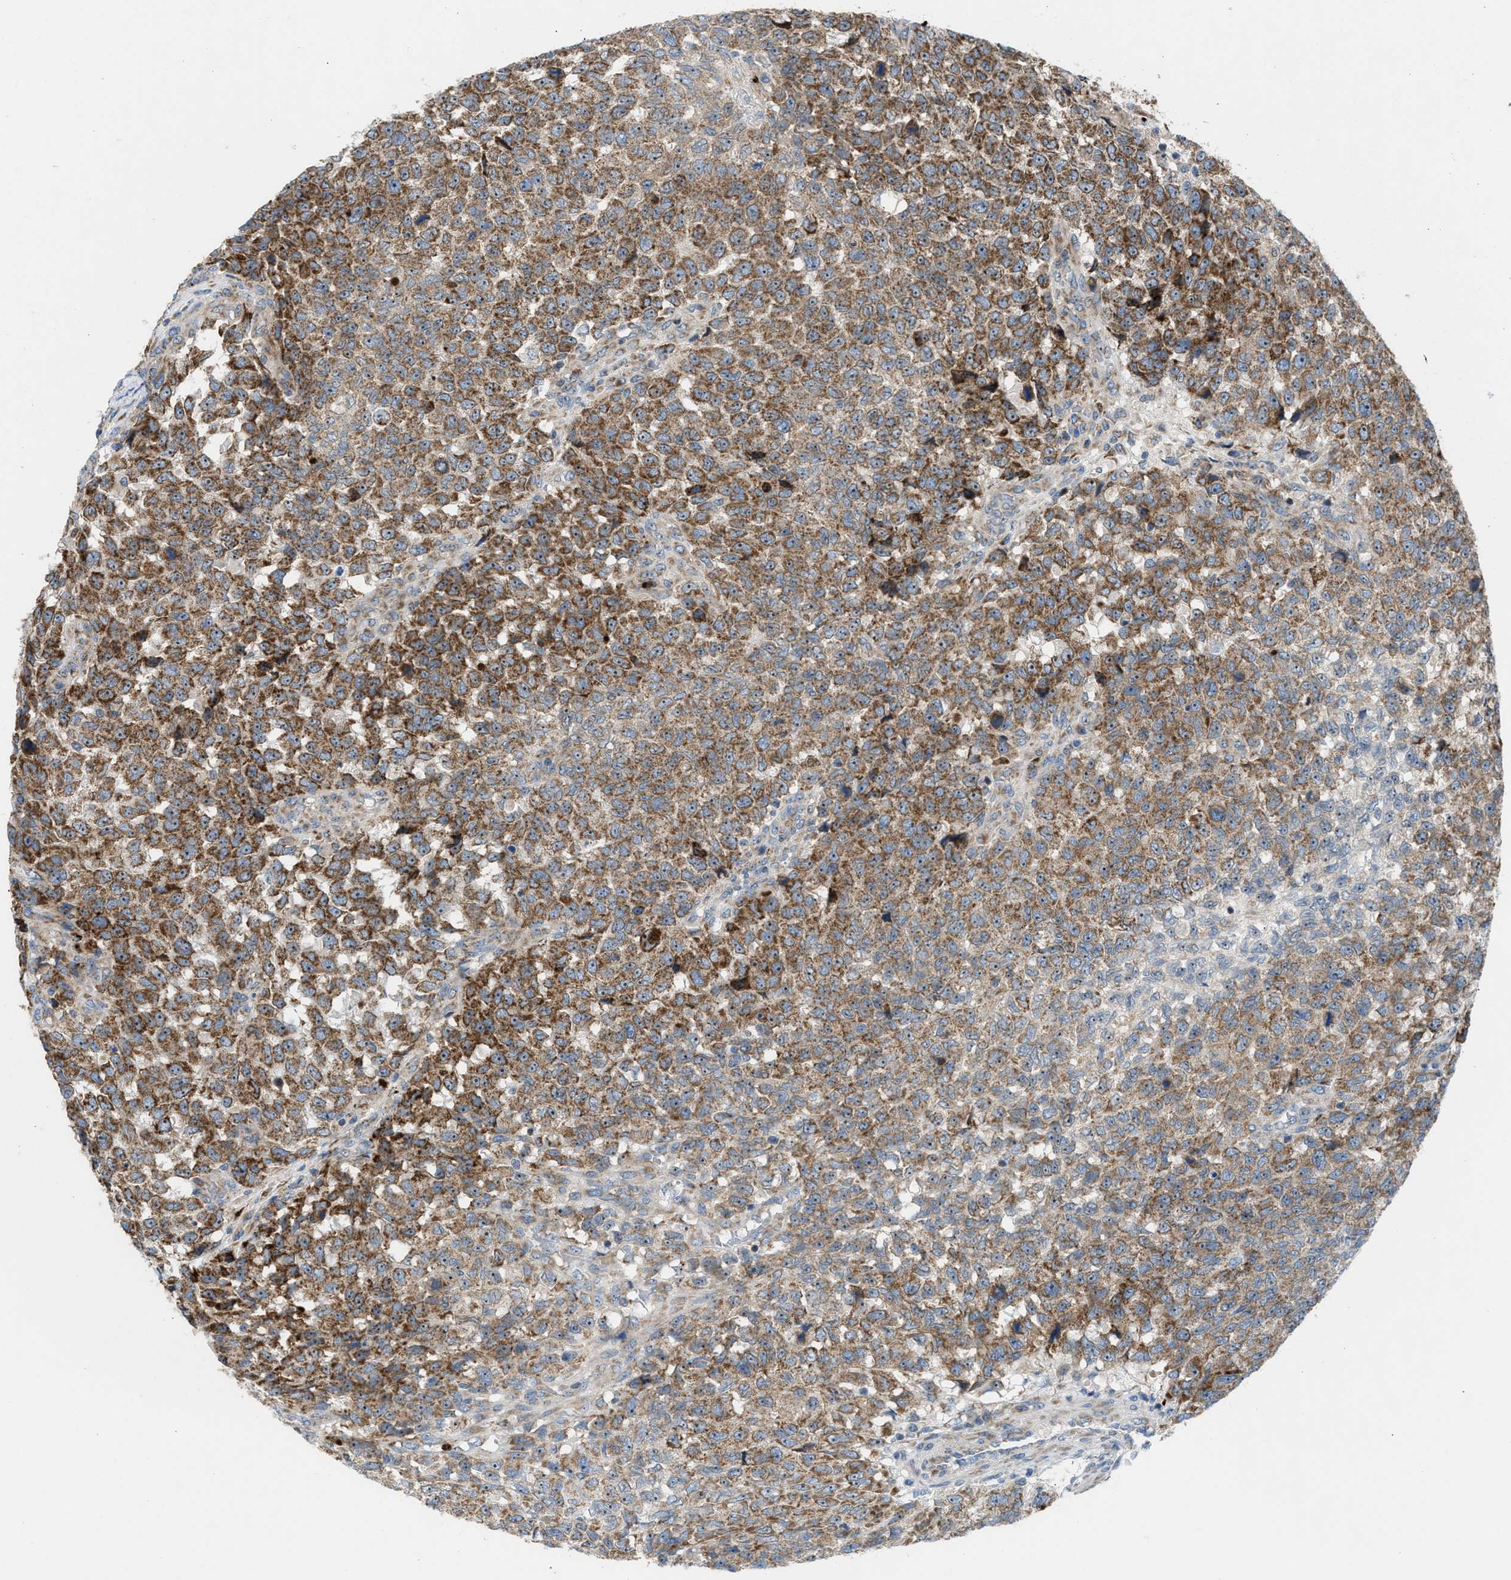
{"staining": {"intensity": "moderate", "quantity": ">75%", "location": "cytoplasmic/membranous,nuclear"}, "tissue": "testis cancer", "cell_type": "Tumor cells", "image_type": "cancer", "snomed": [{"axis": "morphology", "description": "Seminoma, NOS"}, {"axis": "topography", "description": "Testis"}], "caption": "Immunohistochemical staining of human testis seminoma reveals medium levels of moderate cytoplasmic/membranous and nuclear protein expression in about >75% of tumor cells.", "gene": "TPH1", "patient": {"sex": "male", "age": 59}}